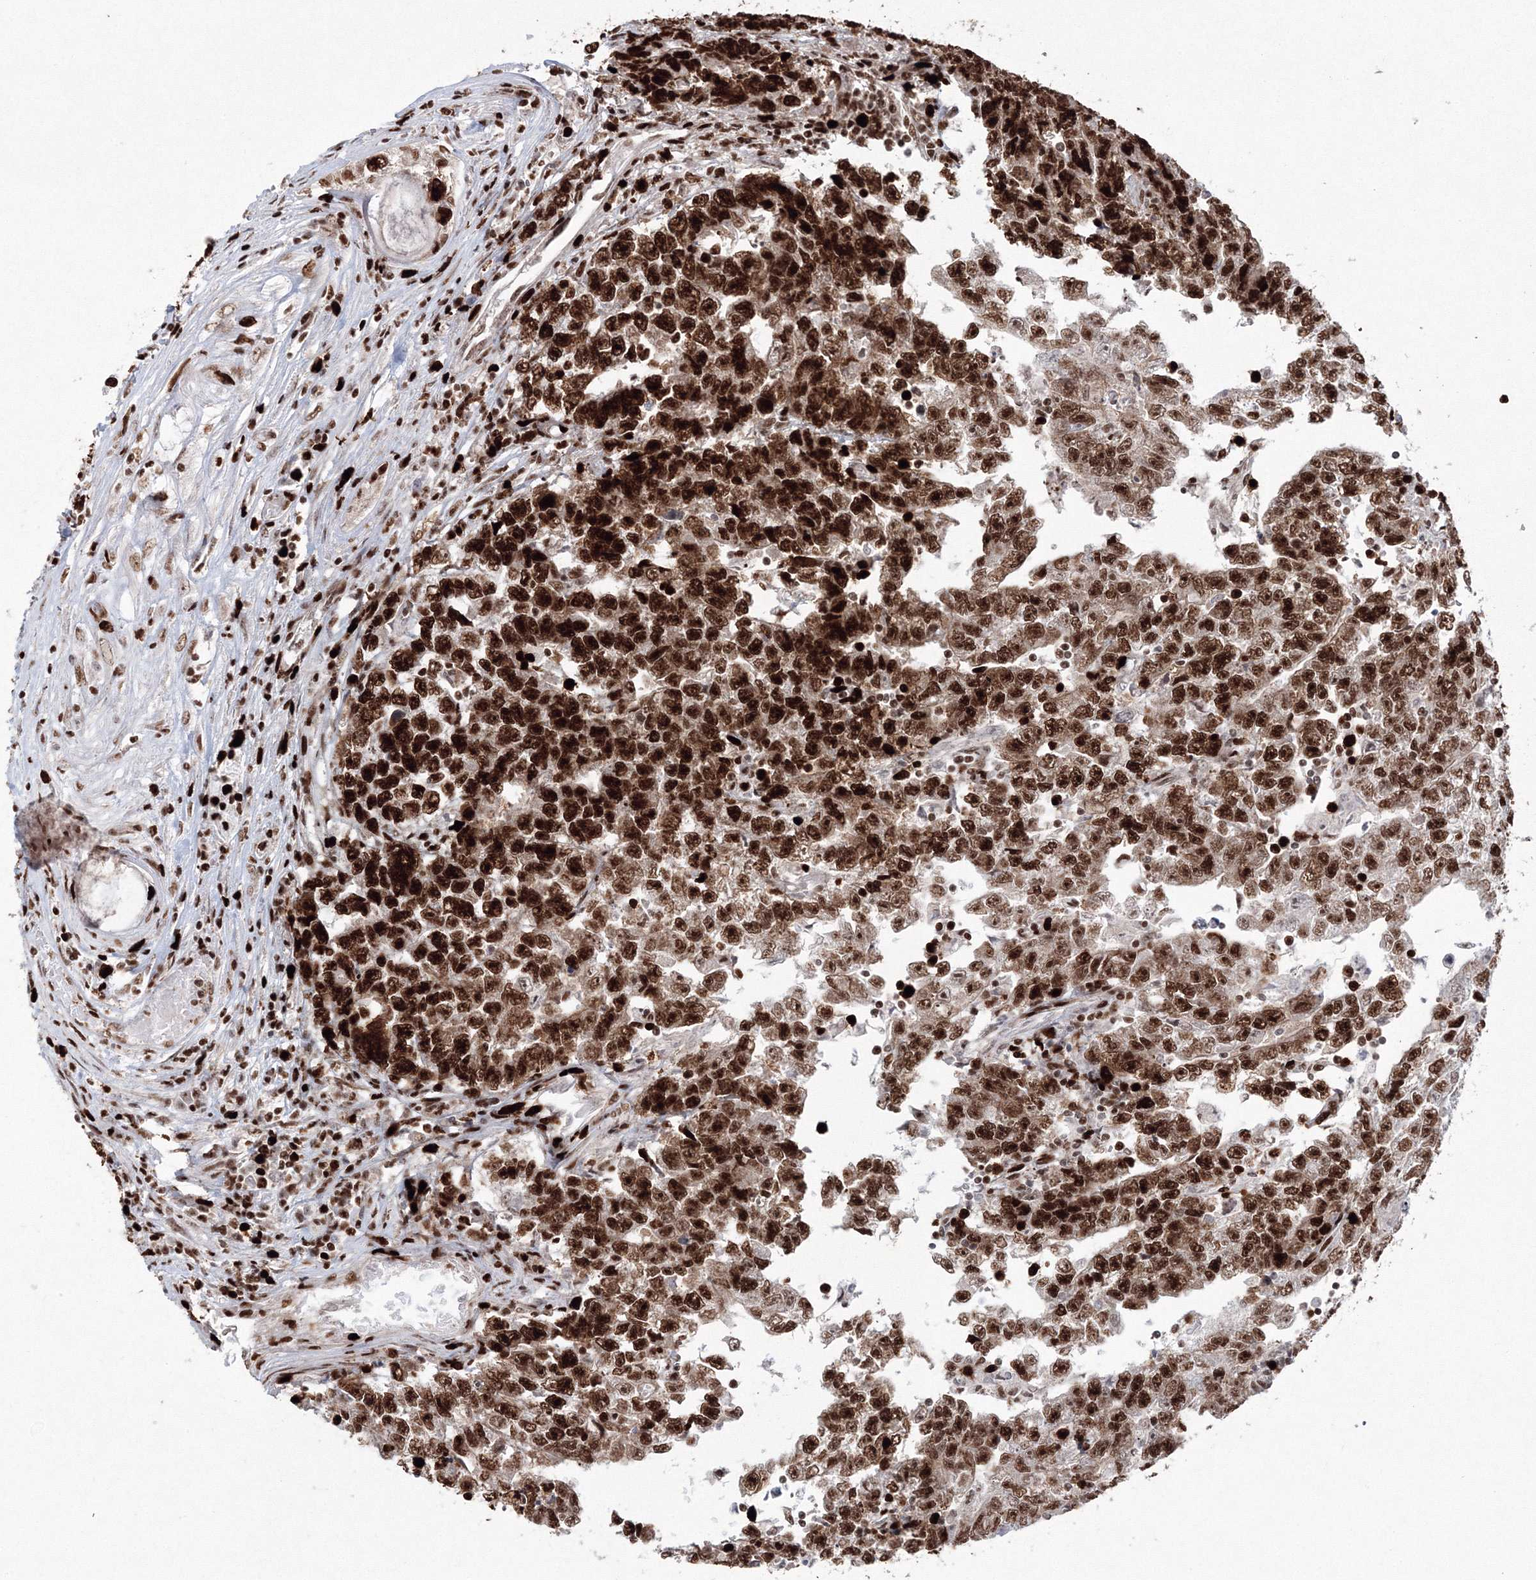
{"staining": {"intensity": "strong", "quantity": ">75%", "location": "nuclear"}, "tissue": "testis cancer", "cell_type": "Tumor cells", "image_type": "cancer", "snomed": [{"axis": "morphology", "description": "Carcinoma, Embryonal, NOS"}, {"axis": "topography", "description": "Testis"}], "caption": "Testis embryonal carcinoma stained with a protein marker displays strong staining in tumor cells.", "gene": "LIG1", "patient": {"sex": "male", "age": 25}}